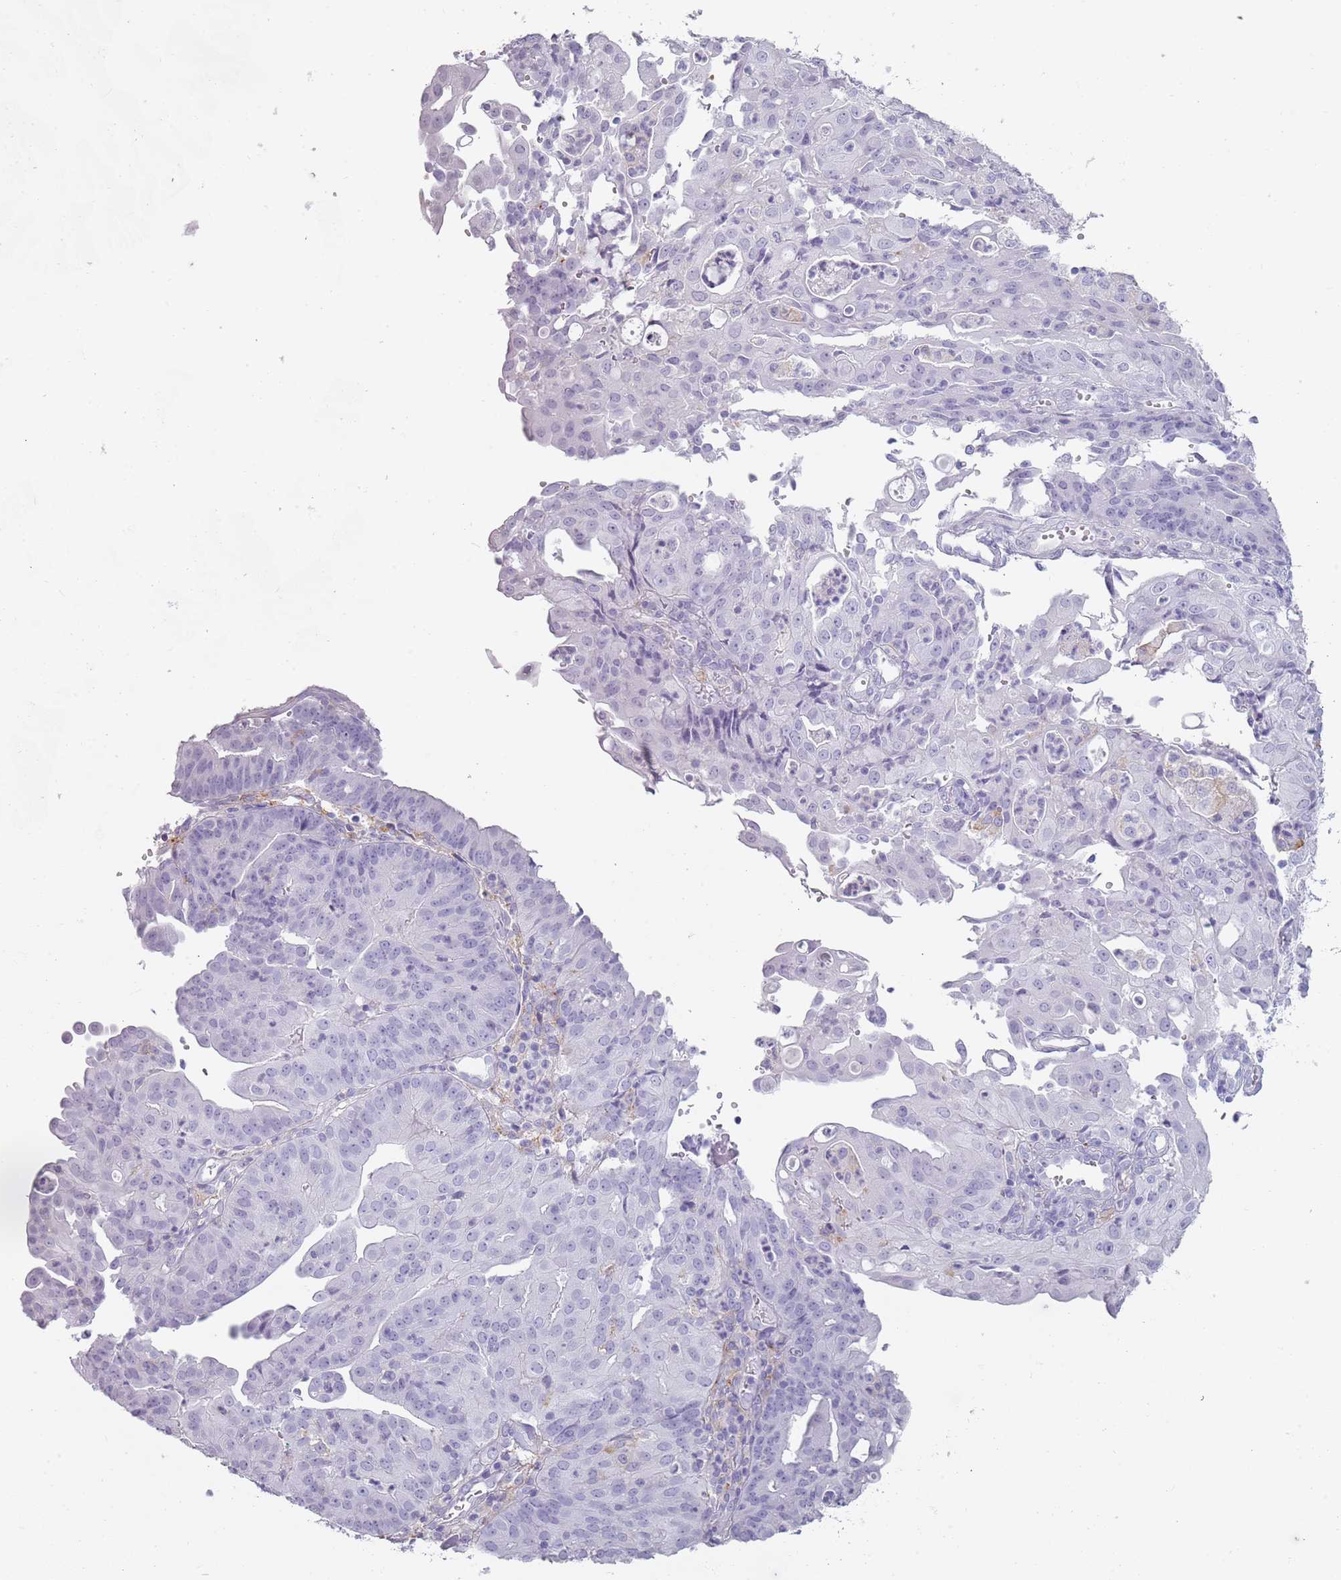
{"staining": {"intensity": "negative", "quantity": "none", "location": "none"}, "tissue": "endometrial cancer", "cell_type": "Tumor cells", "image_type": "cancer", "snomed": [{"axis": "morphology", "description": "Adenocarcinoma, NOS"}, {"axis": "topography", "description": "Endometrium"}], "caption": "High power microscopy photomicrograph of an immunohistochemistry (IHC) image of adenocarcinoma (endometrial), revealing no significant positivity in tumor cells. The staining was performed using DAB (3,3'-diaminobenzidine) to visualize the protein expression in brown, while the nuclei were stained in blue with hematoxylin (Magnification: 20x).", "gene": "COLEC12", "patient": {"sex": "female", "age": 56}}